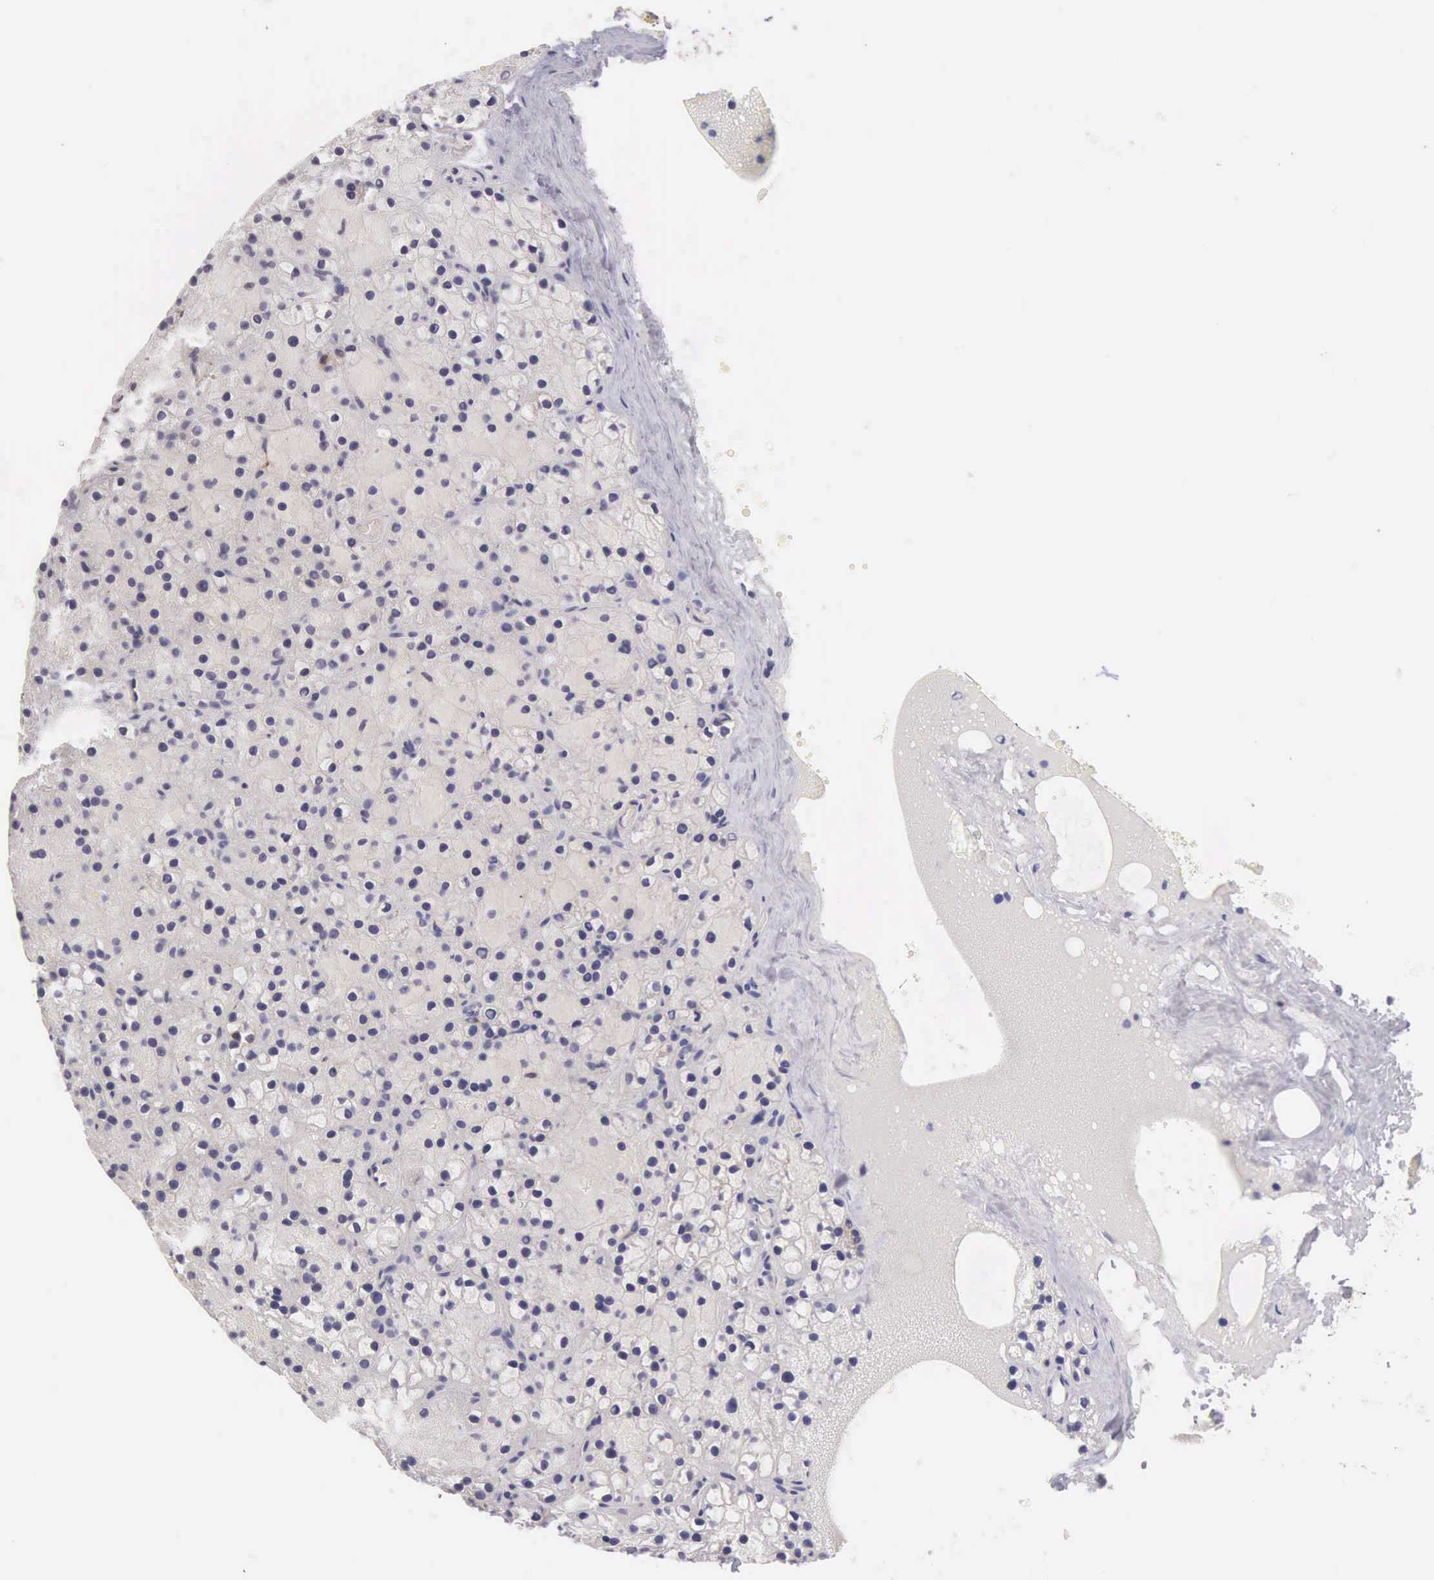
{"staining": {"intensity": "negative", "quantity": "none", "location": "none"}, "tissue": "parathyroid gland", "cell_type": "Glandular cells", "image_type": "normal", "snomed": [{"axis": "morphology", "description": "Normal tissue, NOS"}, {"axis": "topography", "description": "Parathyroid gland"}], "caption": "An image of parathyroid gland stained for a protein demonstrates no brown staining in glandular cells. (DAB immunohistochemistry (IHC) with hematoxylin counter stain).", "gene": "OSBPL3", "patient": {"sex": "female", "age": 71}}